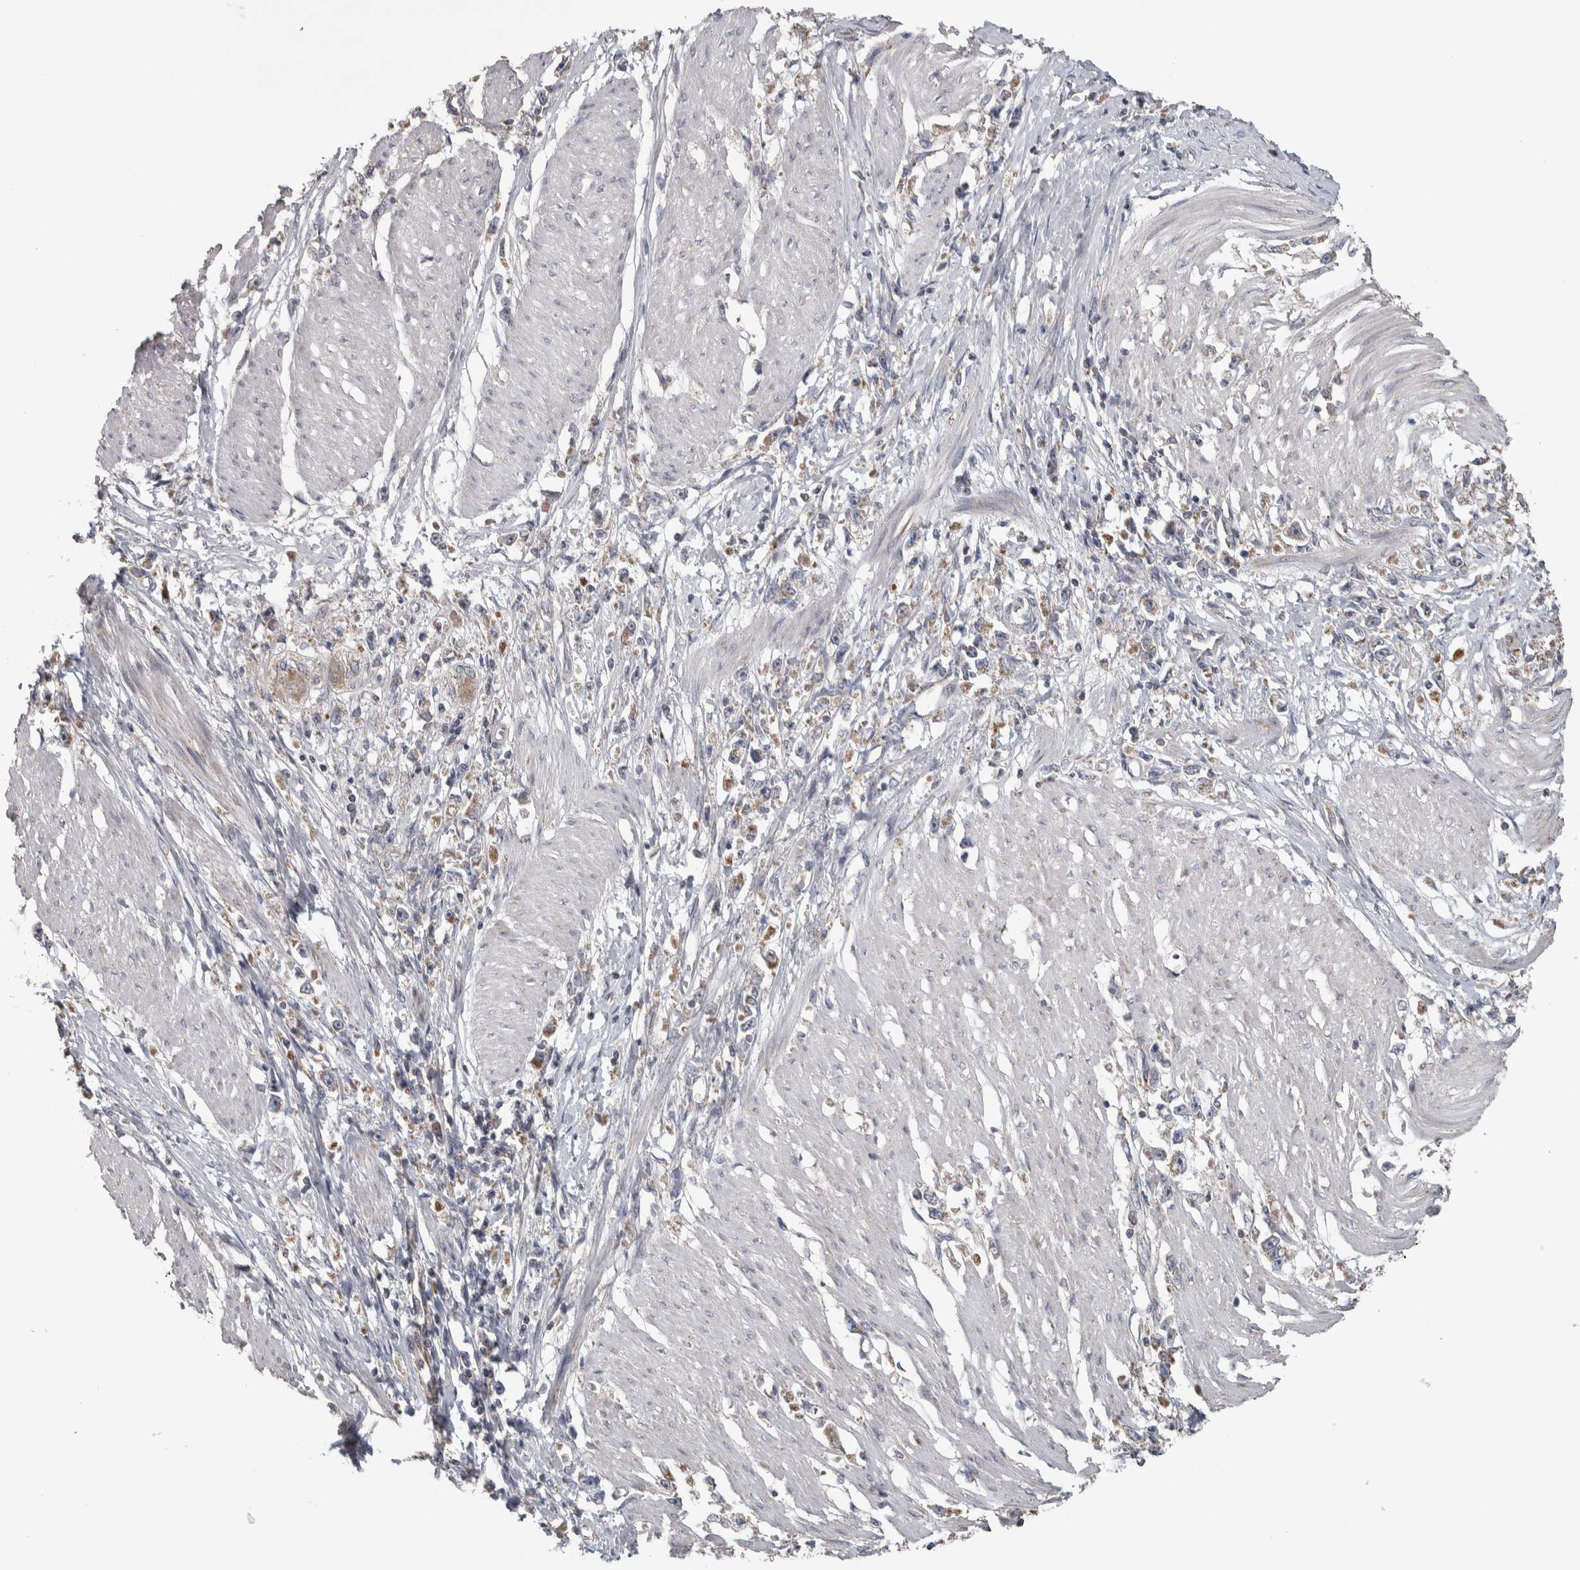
{"staining": {"intensity": "weak", "quantity": "25%-75%", "location": "cytoplasmic/membranous"}, "tissue": "stomach cancer", "cell_type": "Tumor cells", "image_type": "cancer", "snomed": [{"axis": "morphology", "description": "Adenocarcinoma, NOS"}, {"axis": "topography", "description": "Stomach"}], "caption": "Stomach cancer (adenocarcinoma) was stained to show a protein in brown. There is low levels of weak cytoplasmic/membranous staining in about 25%-75% of tumor cells. The protein is stained brown, and the nuclei are stained in blue (DAB IHC with brightfield microscopy, high magnification).", "gene": "SCO1", "patient": {"sex": "female", "age": 59}}